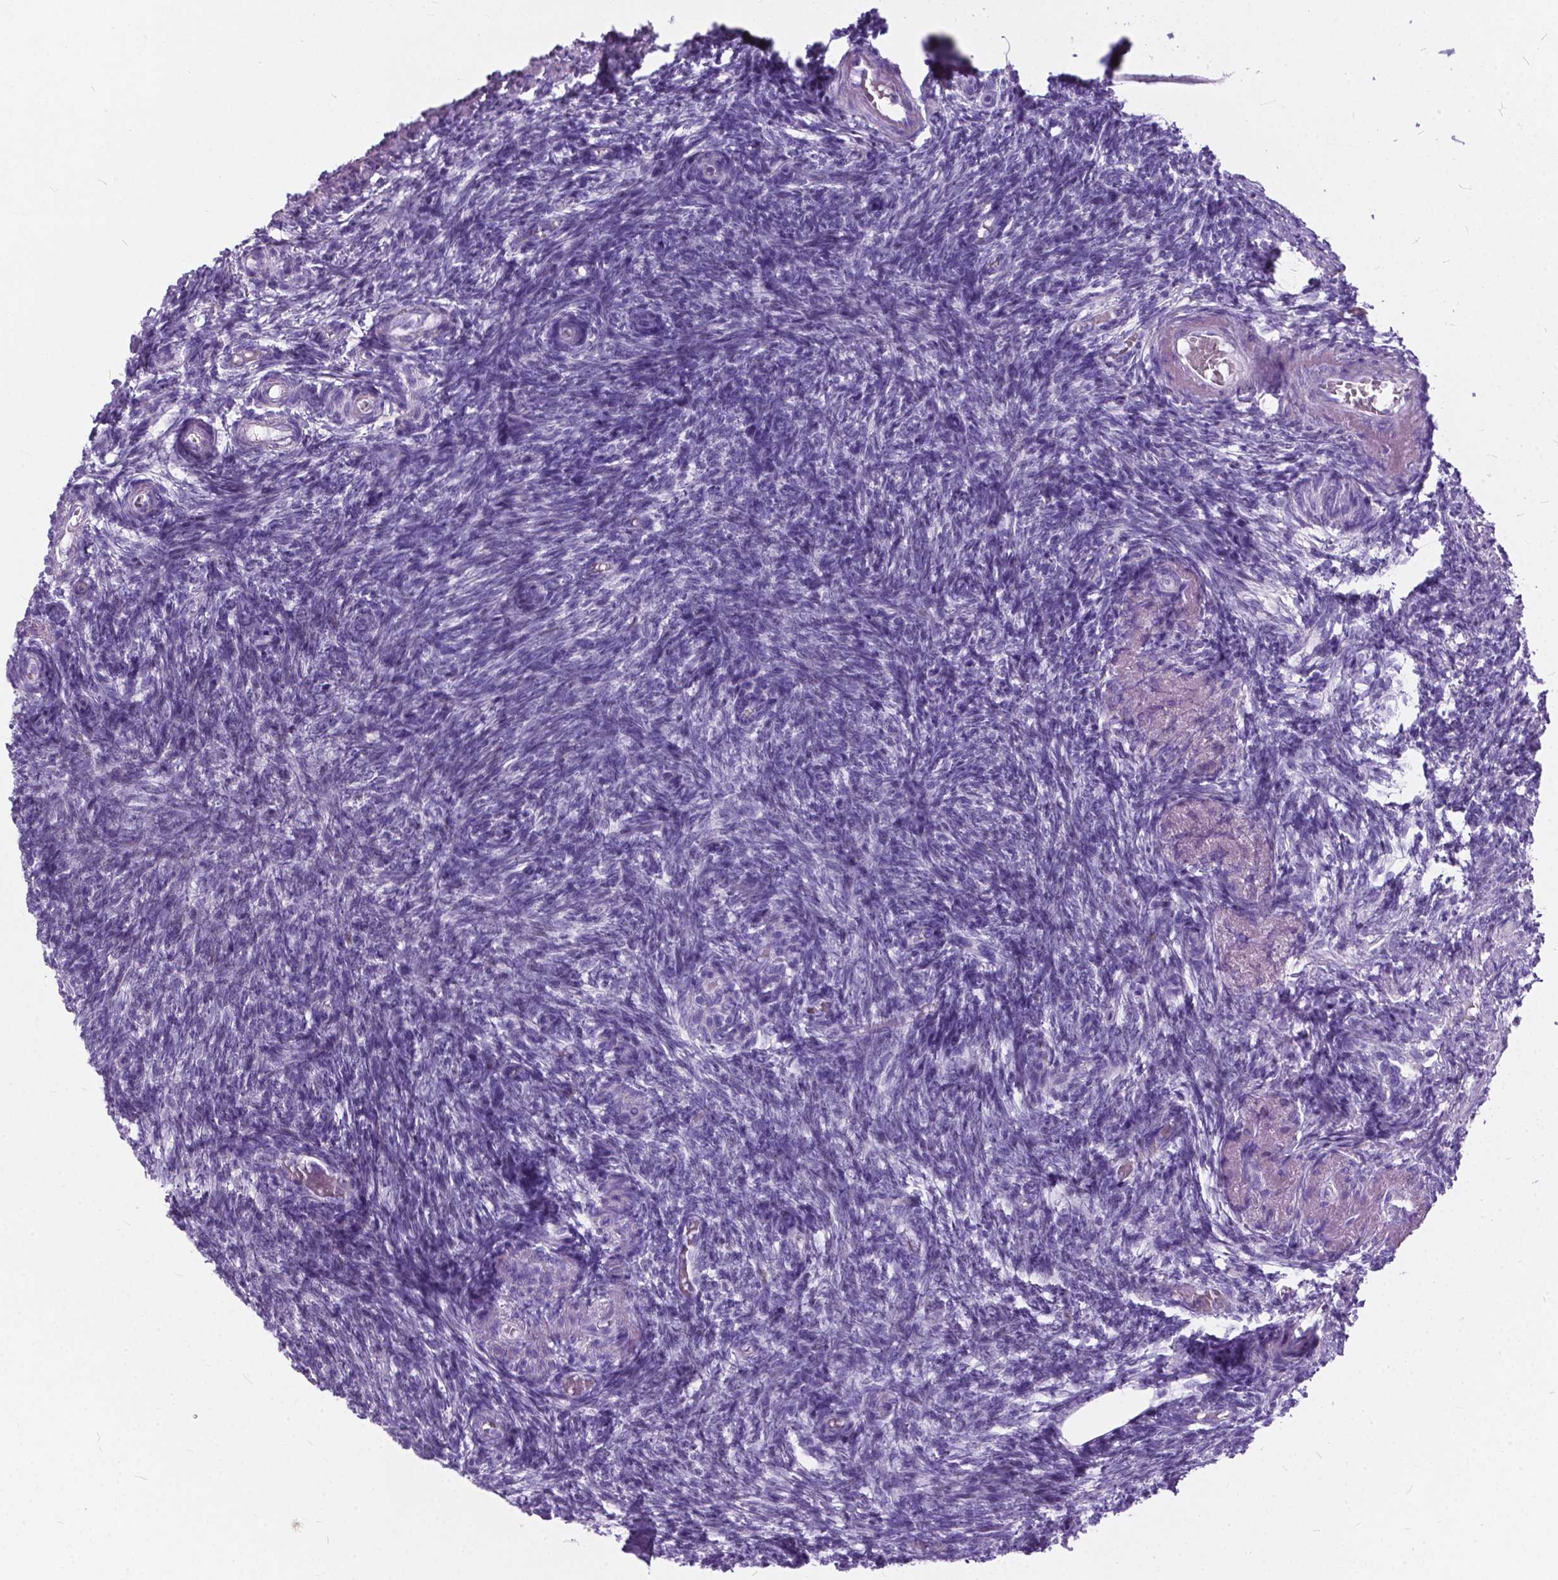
{"staining": {"intensity": "negative", "quantity": "none", "location": "none"}, "tissue": "ovary", "cell_type": "Ovarian stroma cells", "image_type": "normal", "snomed": [{"axis": "morphology", "description": "Normal tissue, NOS"}, {"axis": "topography", "description": "Ovary"}], "caption": "The photomicrograph shows no staining of ovarian stroma cells in unremarkable ovary.", "gene": "BSND", "patient": {"sex": "female", "age": 39}}